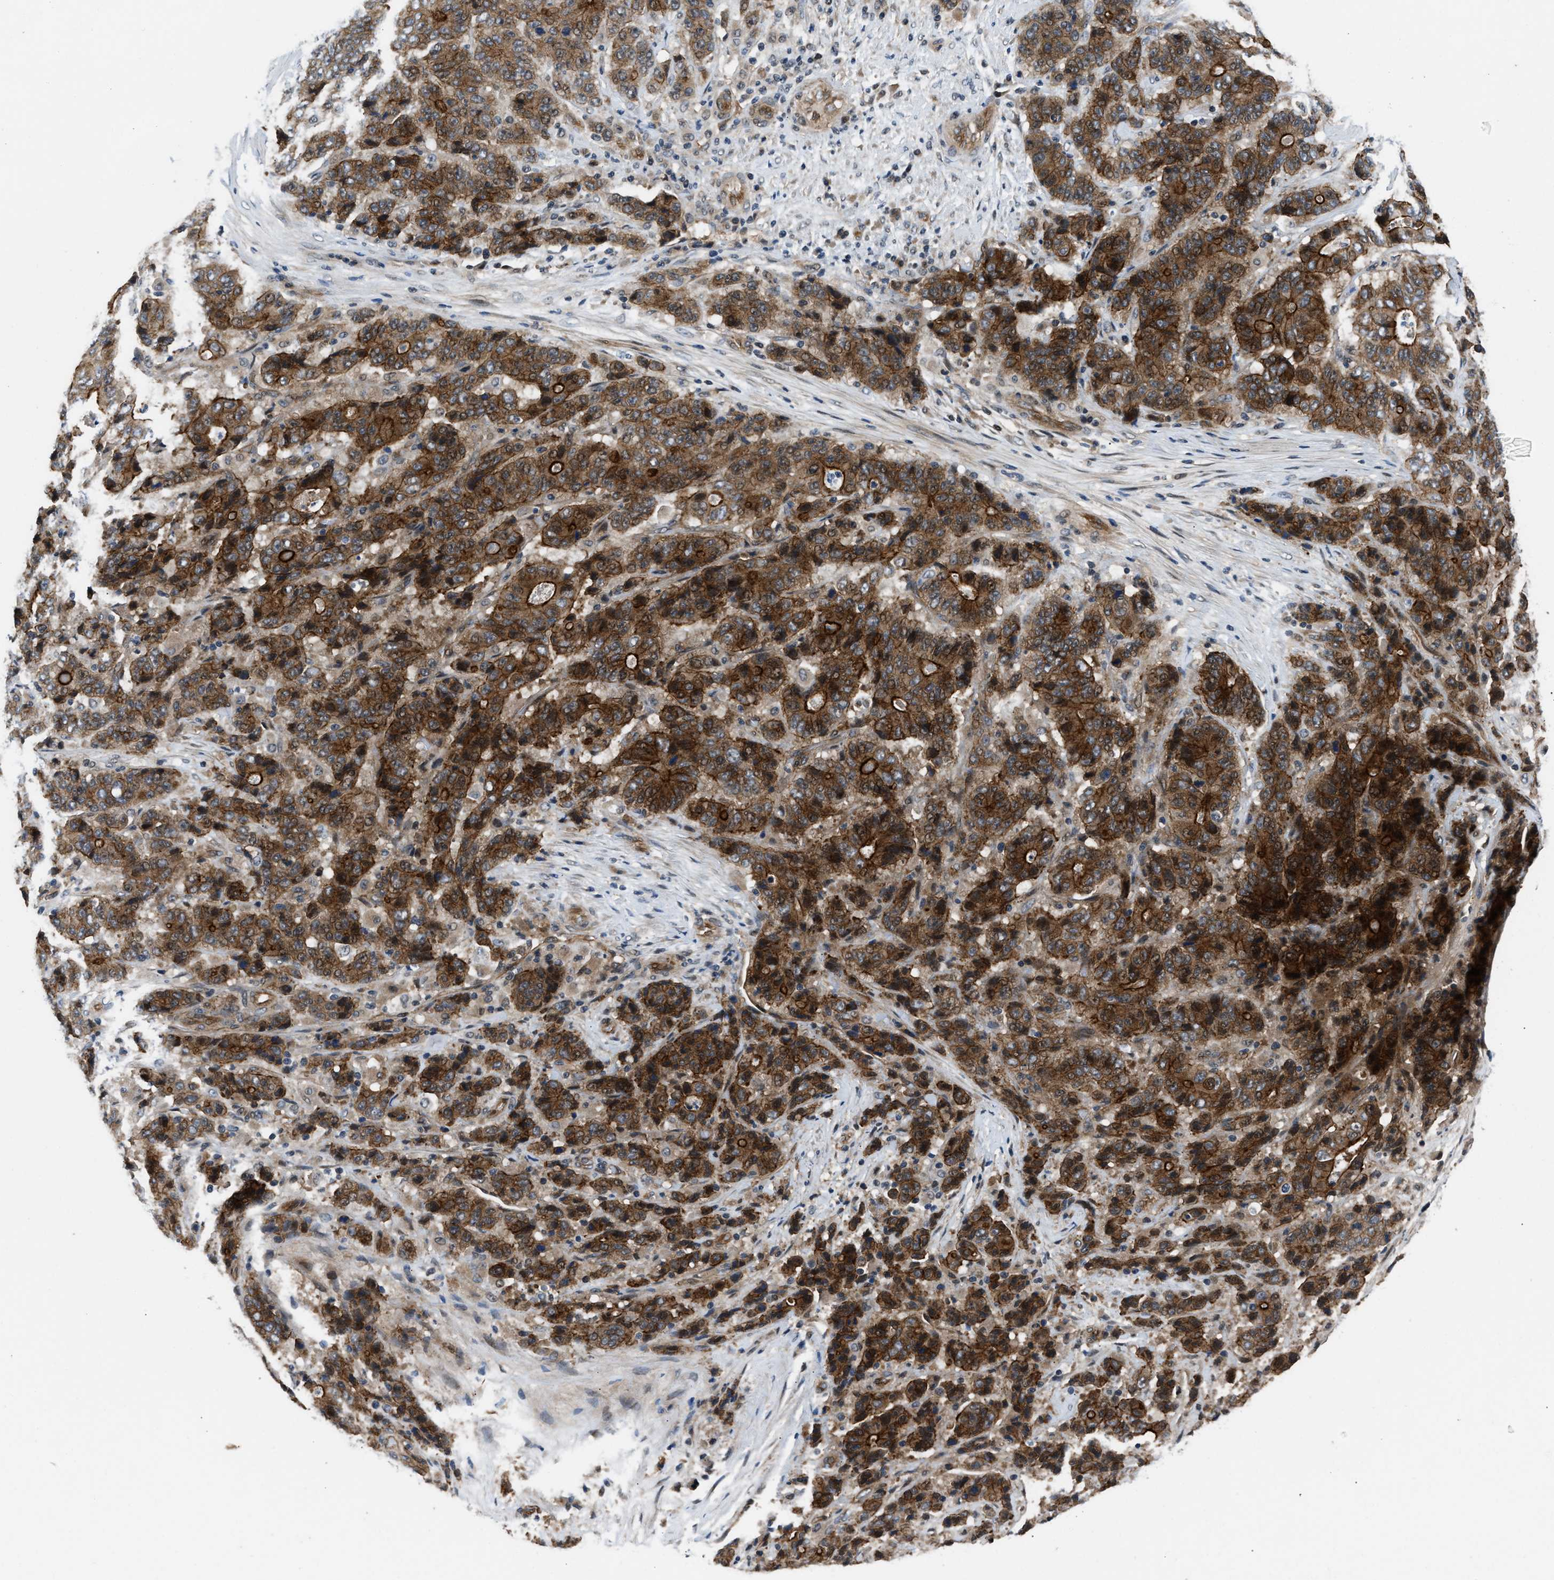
{"staining": {"intensity": "strong", "quantity": ">75%", "location": "cytoplasmic/membranous"}, "tissue": "stomach cancer", "cell_type": "Tumor cells", "image_type": "cancer", "snomed": [{"axis": "morphology", "description": "Adenocarcinoma, NOS"}, {"axis": "topography", "description": "Stomach"}], "caption": "Protein staining shows strong cytoplasmic/membranous staining in approximately >75% of tumor cells in adenocarcinoma (stomach).", "gene": "COPS2", "patient": {"sex": "female", "age": 73}}